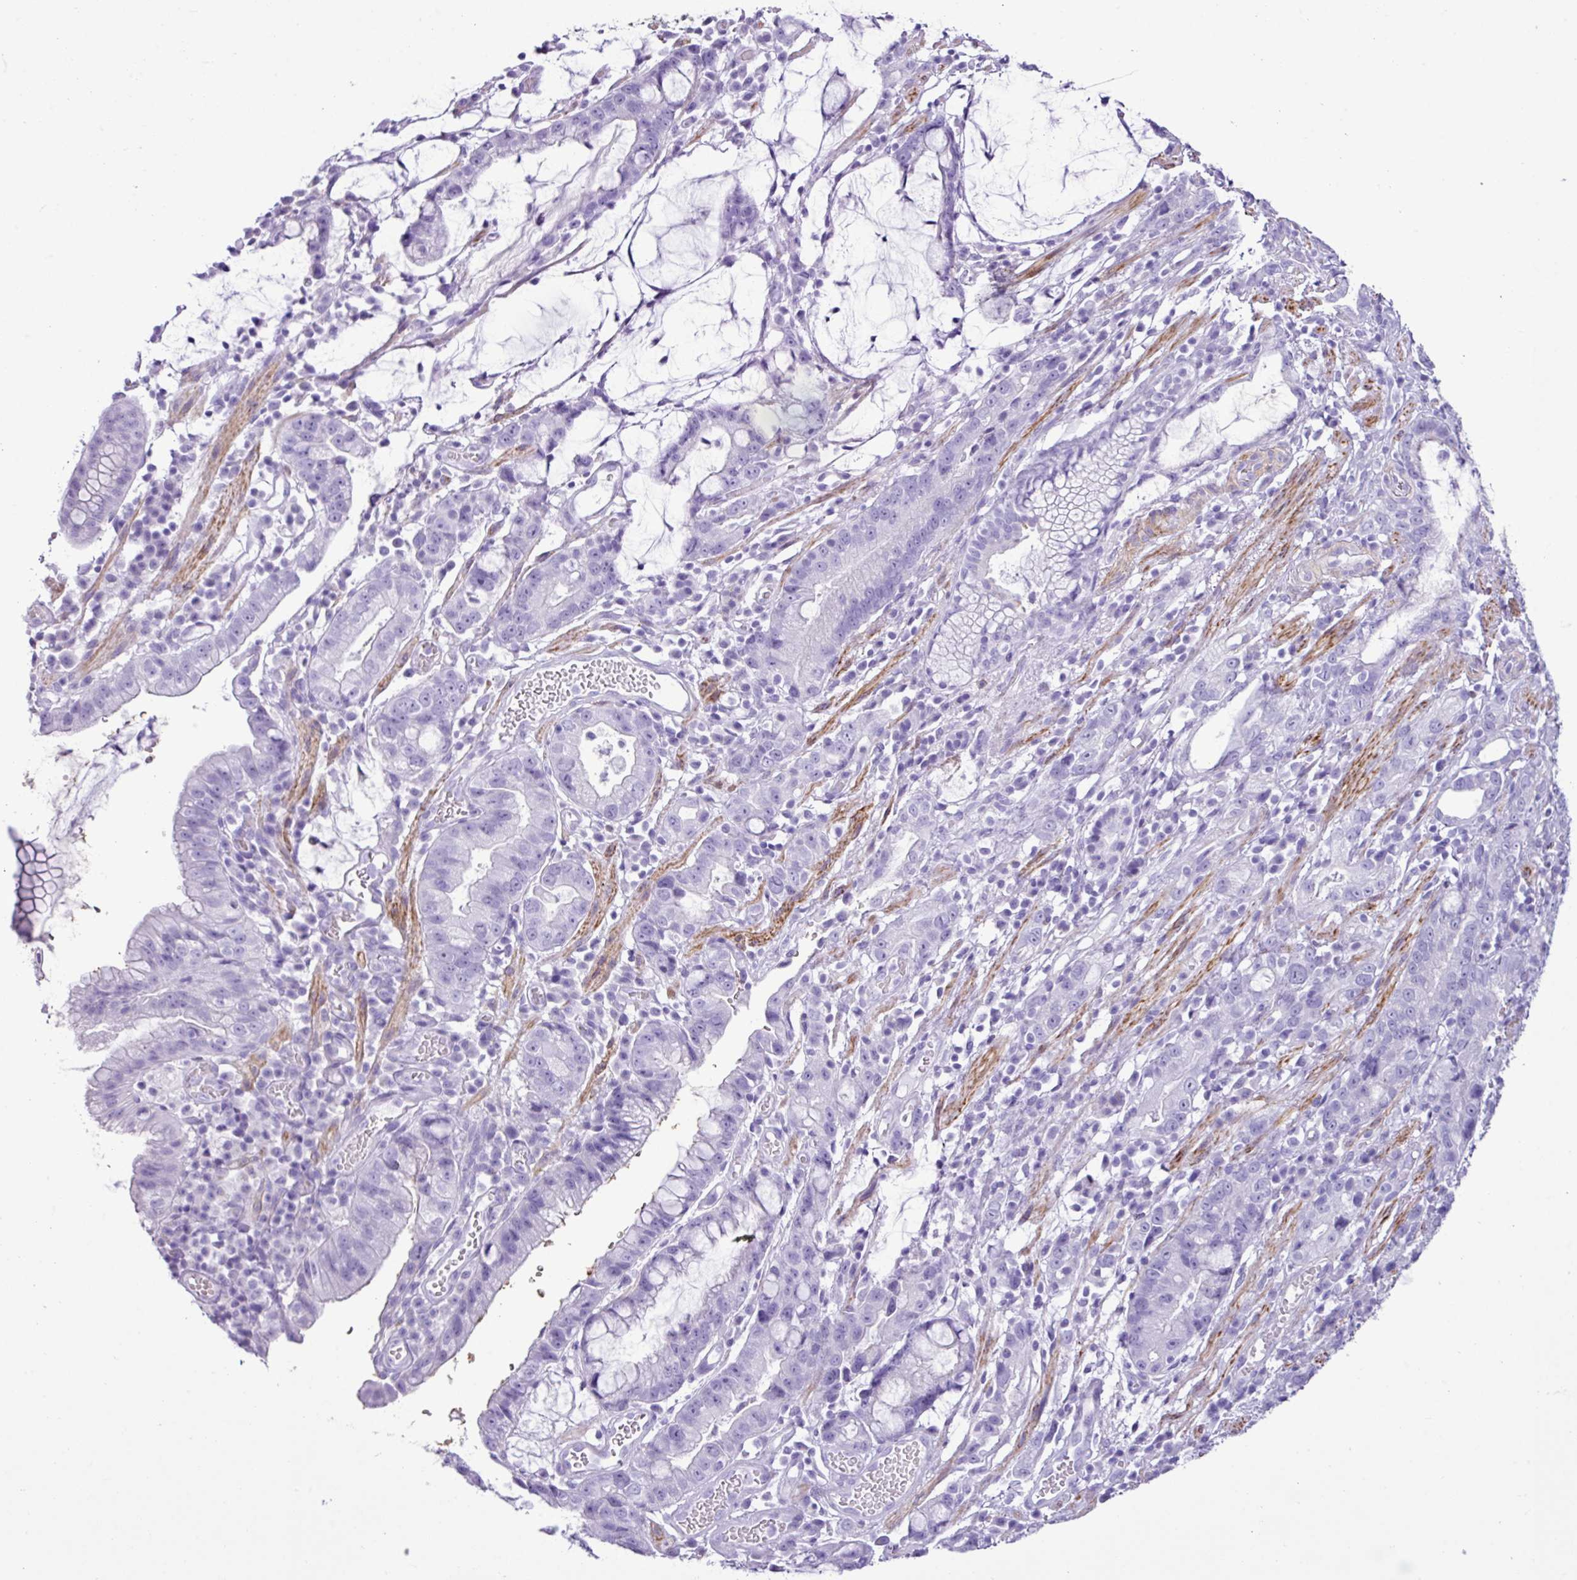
{"staining": {"intensity": "negative", "quantity": "none", "location": "none"}, "tissue": "stomach cancer", "cell_type": "Tumor cells", "image_type": "cancer", "snomed": [{"axis": "morphology", "description": "Adenocarcinoma, NOS"}, {"axis": "topography", "description": "Stomach"}], "caption": "DAB (3,3'-diaminobenzidine) immunohistochemical staining of human stomach adenocarcinoma reveals no significant staining in tumor cells. Brightfield microscopy of immunohistochemistry stained with DAB (3,3'-diaminobenzidine) (brown) and hematoxylin (blue), captured at high magnification.", "gene": "ZSCAN5A", "patient": {"sex": "male", "age": 55}}